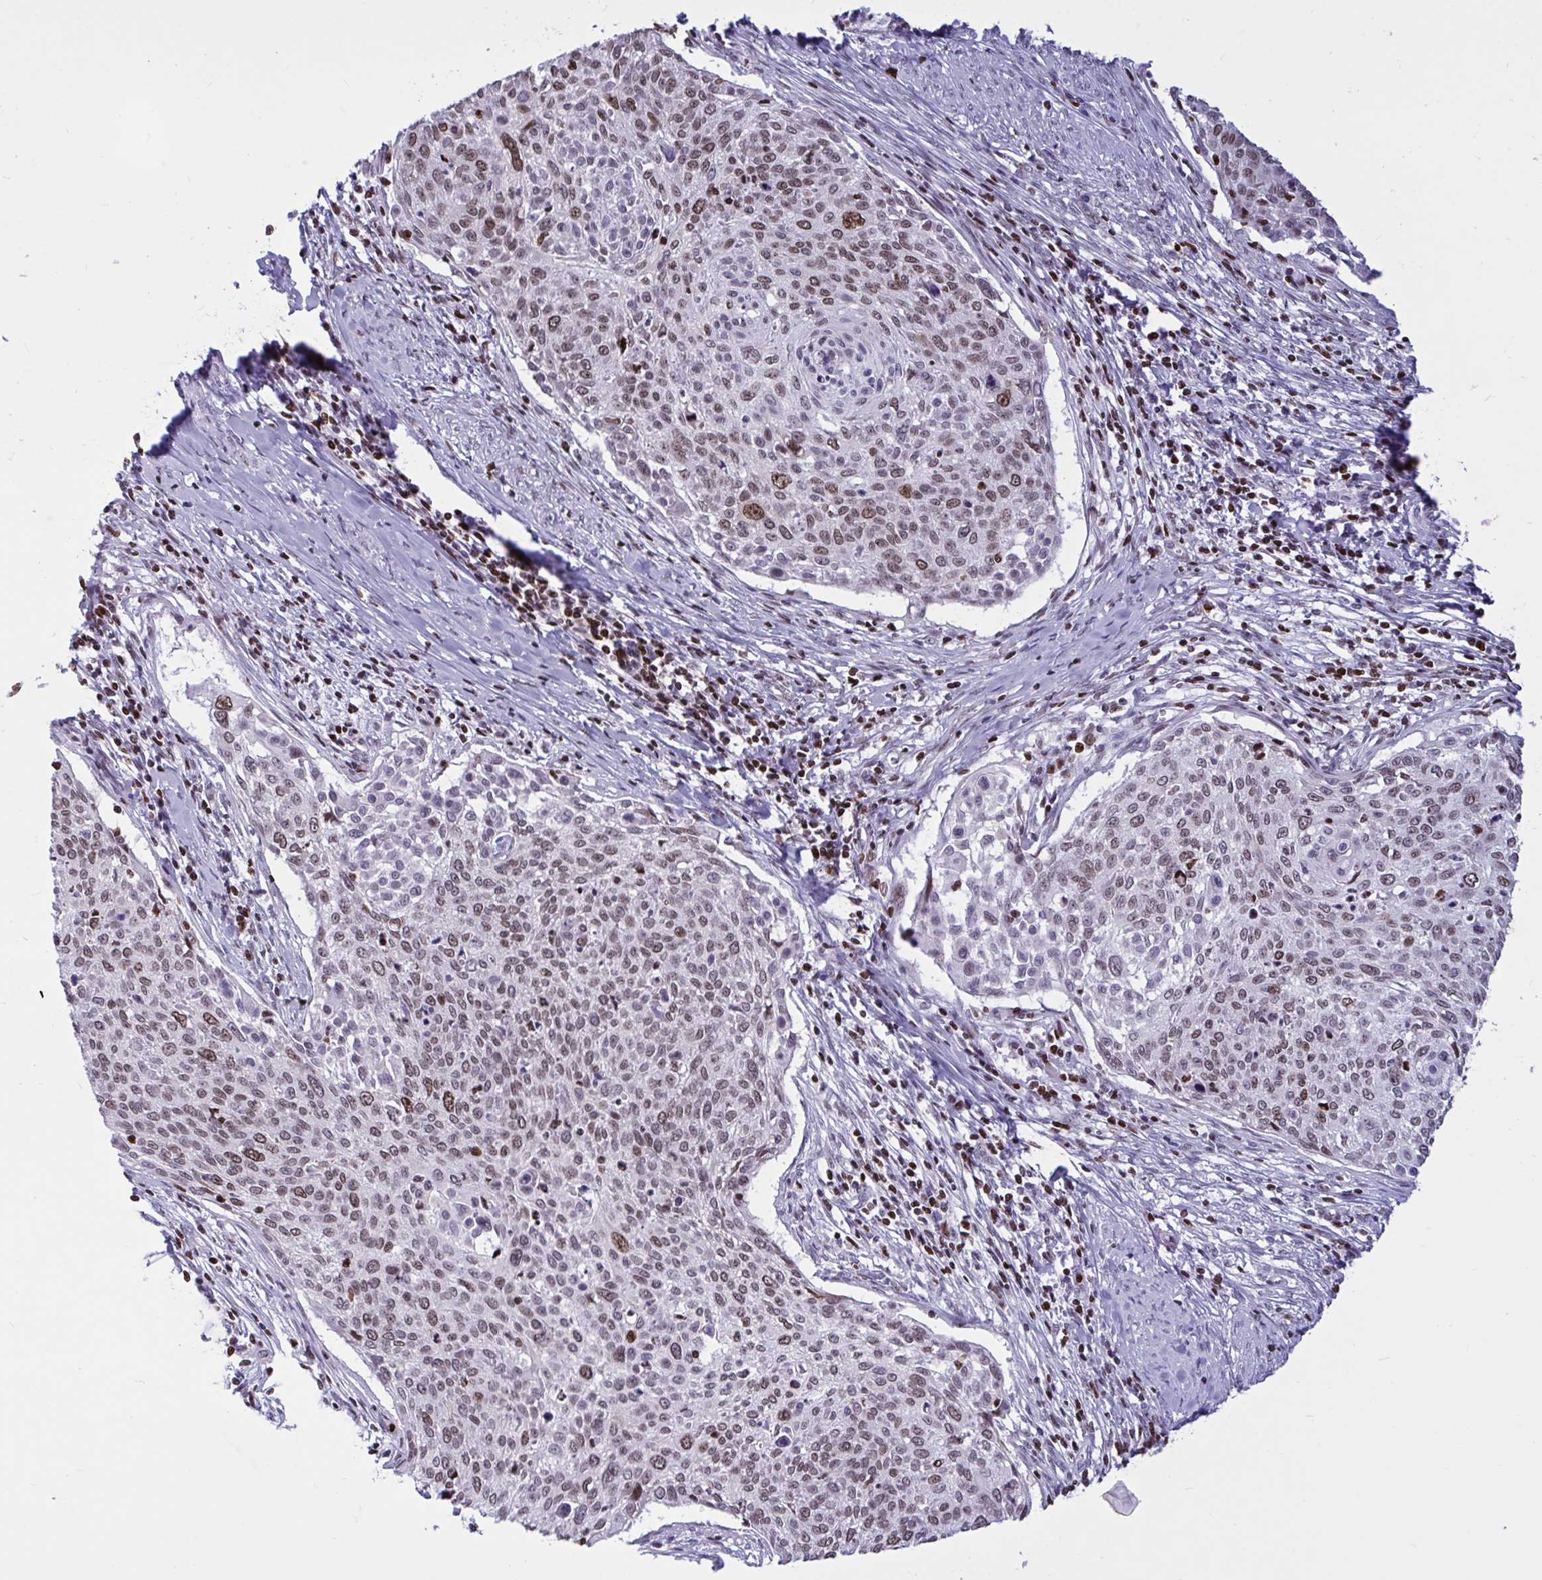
{"staining": {"intensity": "weak", "quantity": ">75%", "location": "nuclear"}, "tissue": "cervical cancer", "cell_type": "Tumor cells", "image_type": "cancer", "snomed": [{"axis": "morphology", "description": "Squamous cell carcinoma, NOS"}, {"axis": "topography", "description": "Cervix"}], "caption": "A histopathology image of squamous cell carcinoma (cervical) stained for a protein shows weak nuclear brown staining in tumor cells. (Stains: DAB (3,3'-diaminobenzidine) in brown, nuclei in blue, Microscopy: brightfield microscopy at high magnification).", "gene": "HMGB2", "patient": {"sex": "female", "age": 49}}